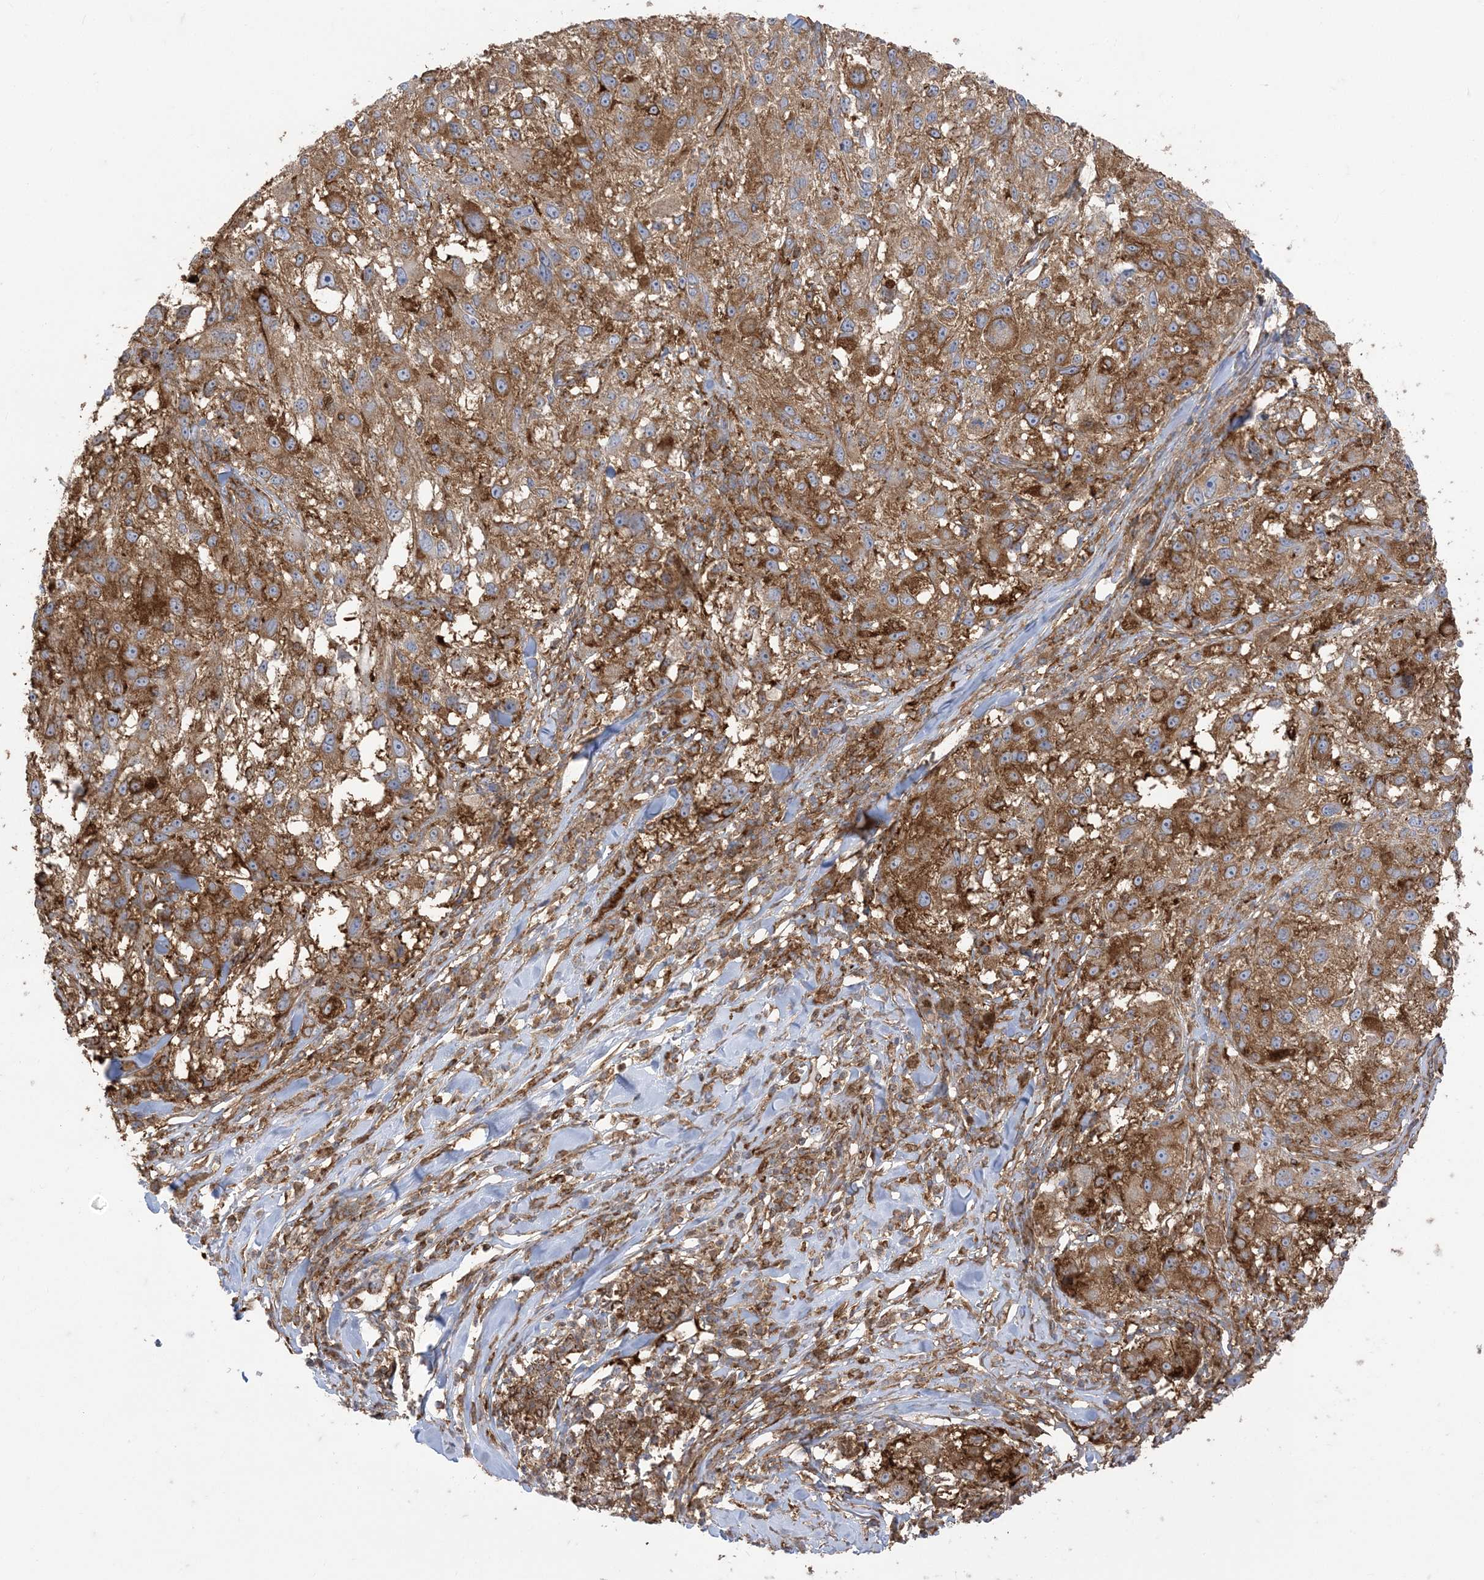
{"staining": {"intensity": "strong", "quantity": ">75%", "location": "cytoplasmic/membranous"}, "tissue": "melanoma", "cell_type": "Tumor cells", "image_type": "cancer", "snomed": [{"axis": "morphology", "description": "Necrosis, NOS"}, {"axis": "morphology", "description": "Malignant melanoma, NOS"}, {"axis": "topography", "description": "Skin"}], "caption": "A high amount of strong cytoplasmic/membranous staining is identified in about >75% of tumor cells in melanoma tissue.", "gene": "DERL3", "patient": {"sex": "female", "age": 87}}